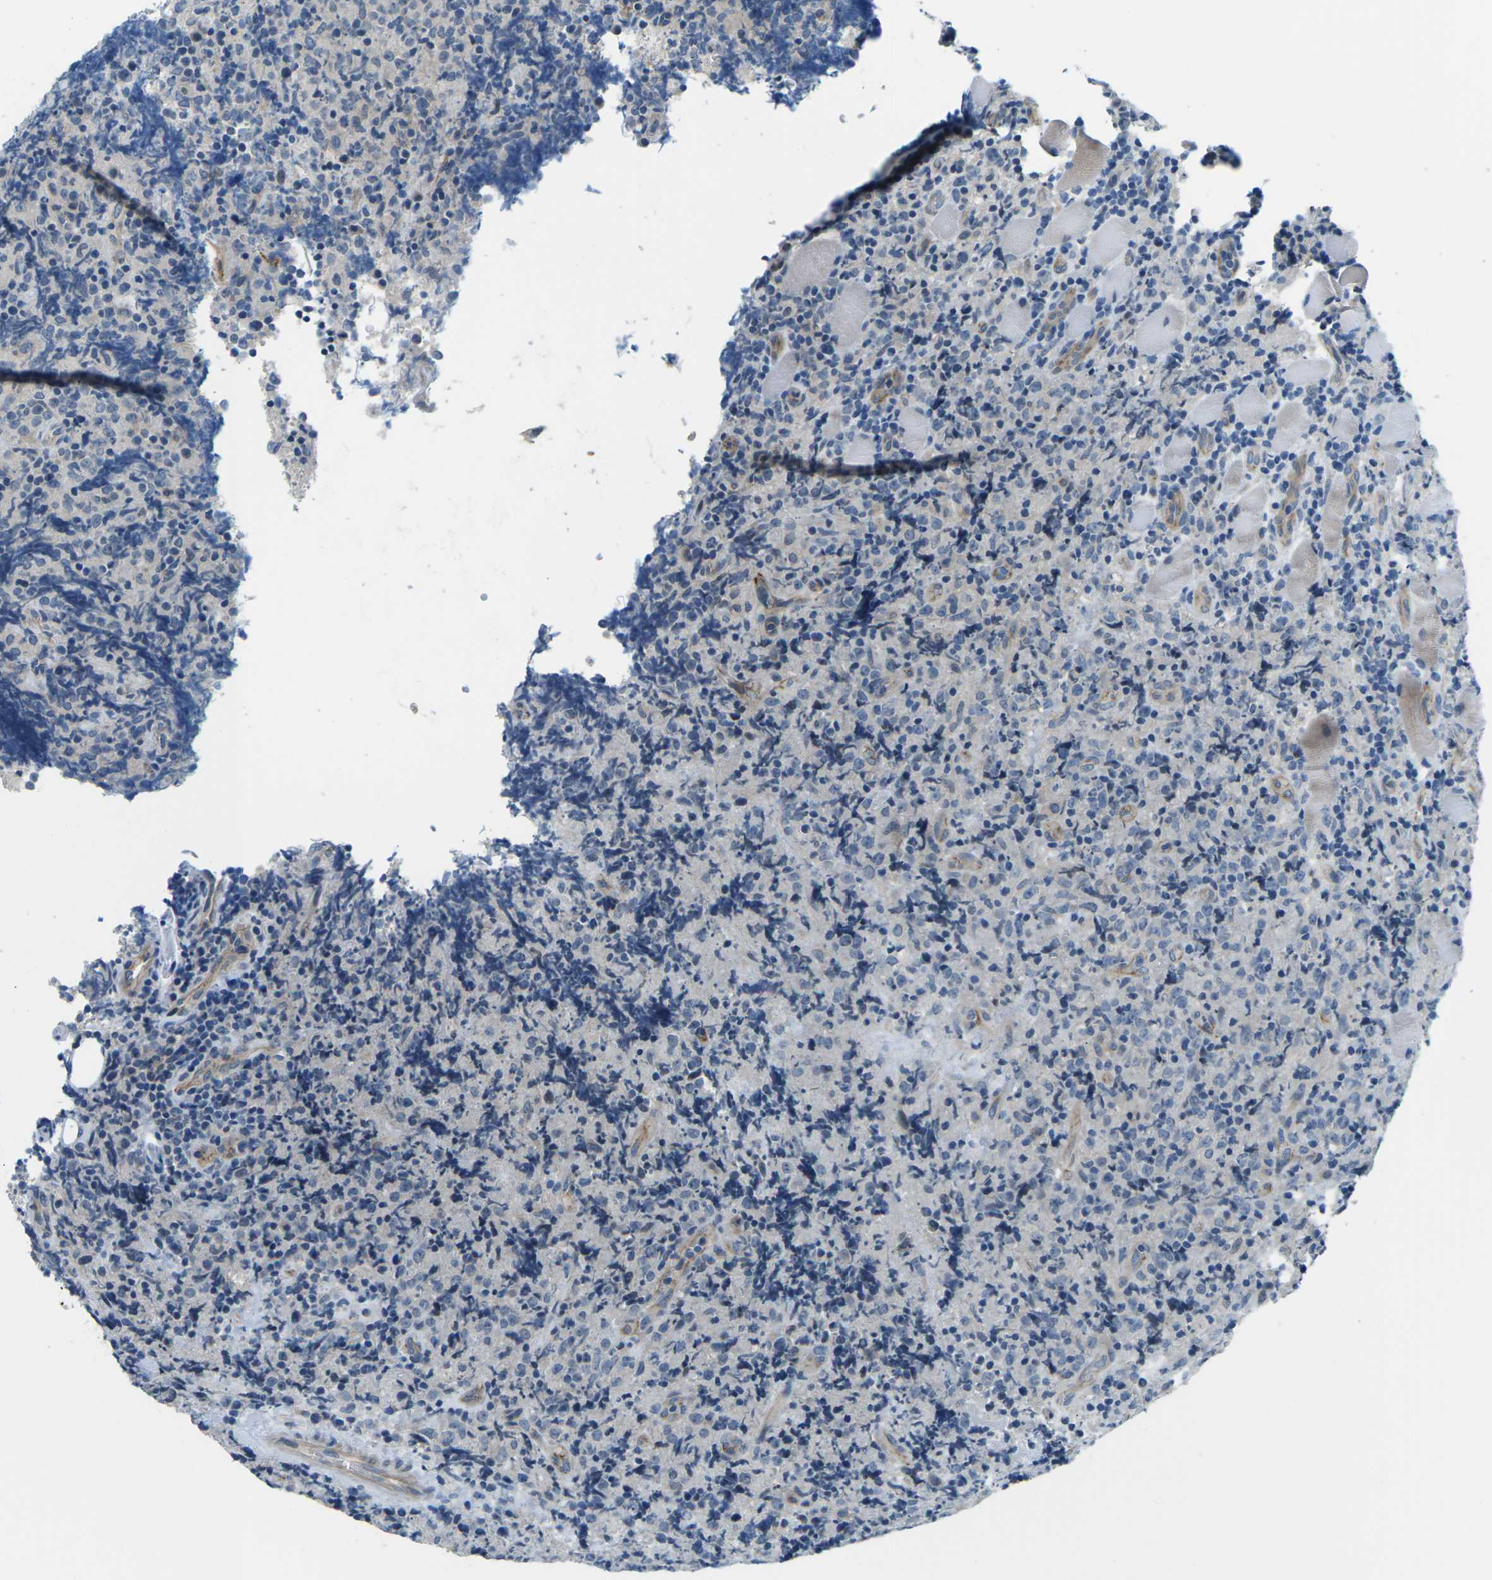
{"staining": {"intensity": "negative", "quantity": "none", "location": "none"}, "tissue": "lymphoma", "cell_type": "Tumor cells", "image_type": "cancer", "snomed": [{"axis": "morphology", "description": "Malignant lymphoma, non-Hodgkin's type, High grade"}, {"axis": "topography", "description": "Tonsil"}], "caption": "Tumor cells are negative for protein expression in human high-grade malignant lymphoma, non-Hodgkin's type.", "gene": "CTNND1", "patient": {"sex": "female", "age": 36}}